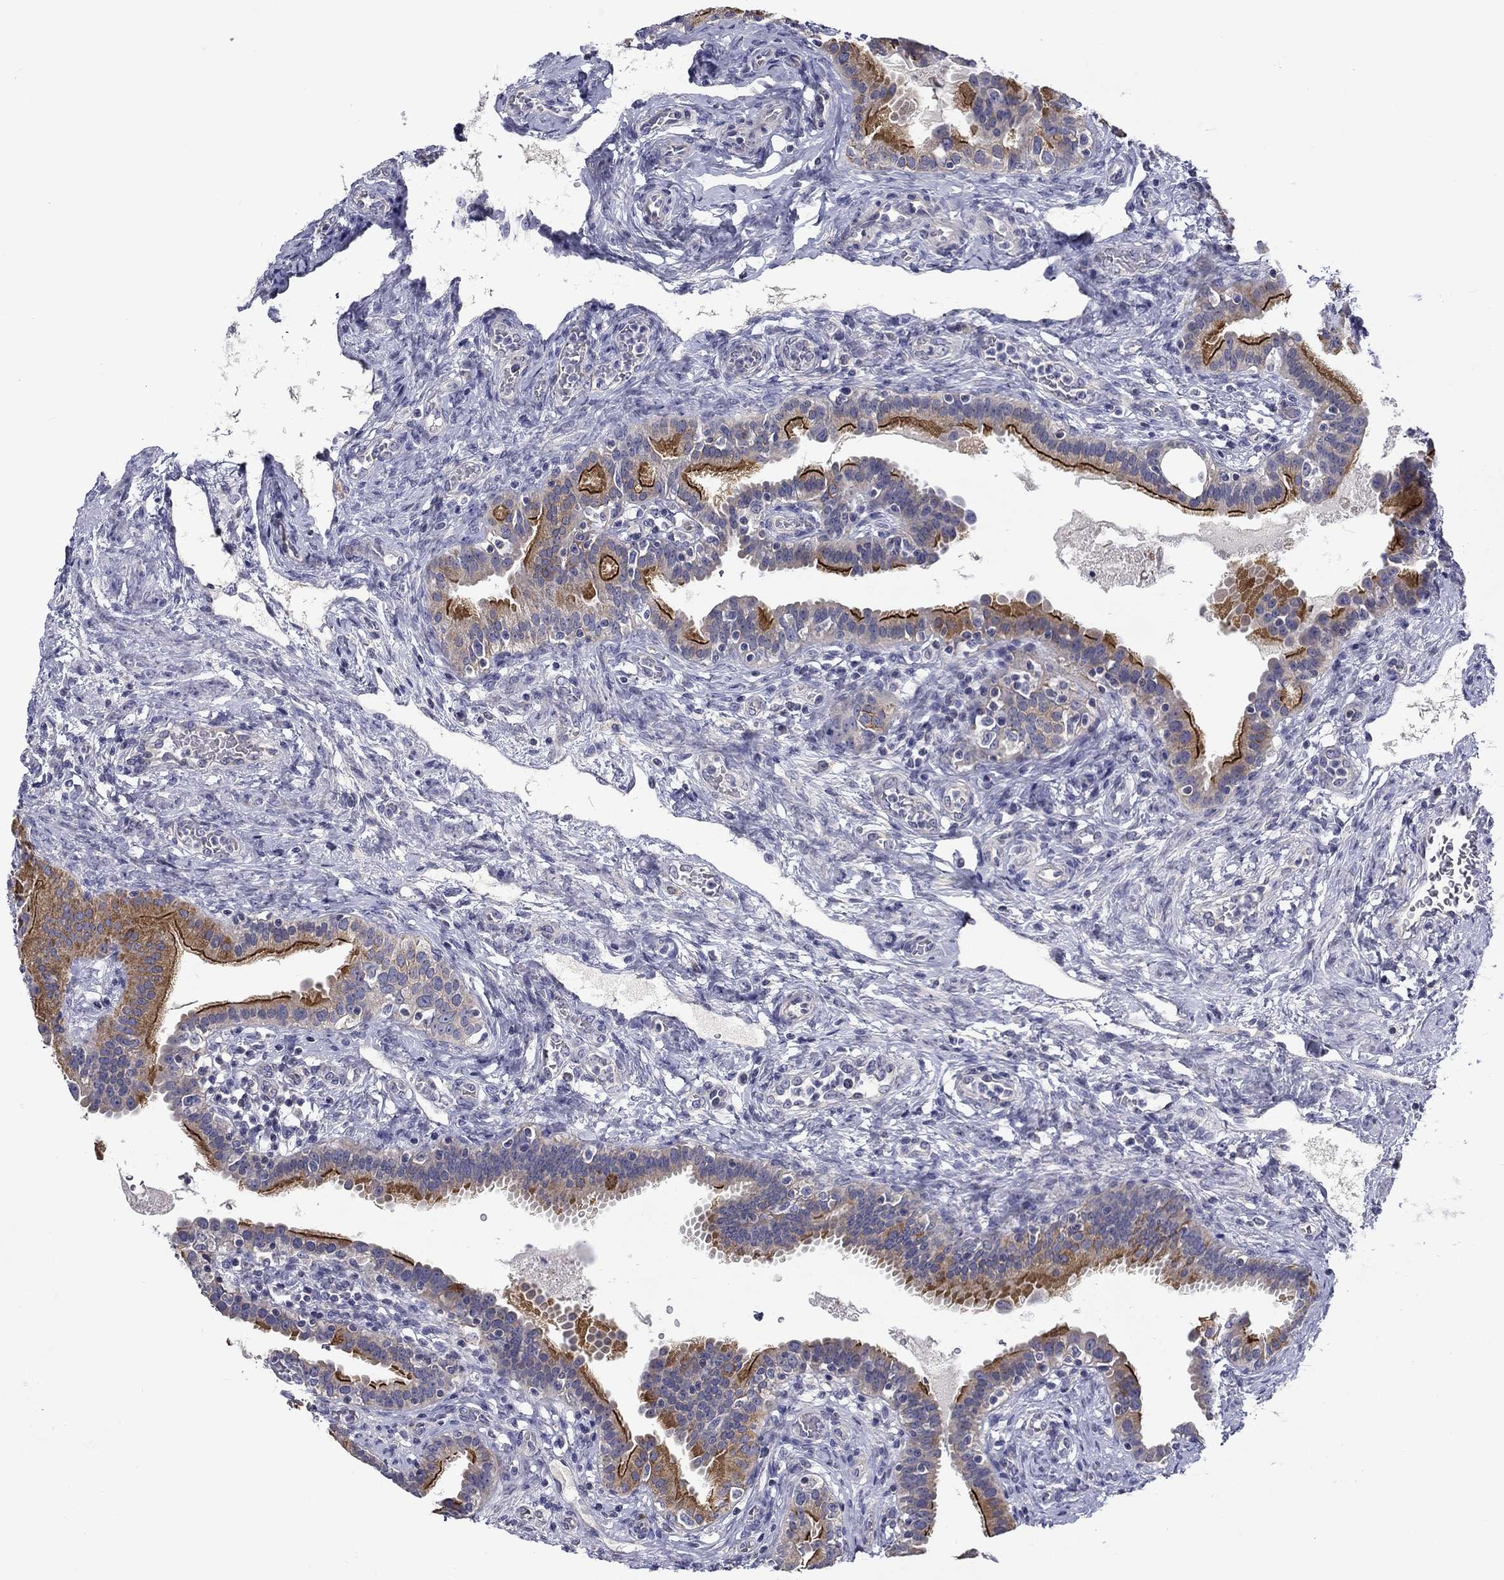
{"staining": {"intensity": "strong", "quantity": ">75%", "location": "cytoplasmic/membranous"}, "tissue": "fallopian tube", "cell_type": "Glandular cells", "image_type": "normal", "snomed": [{"axis": "morphology", "description": "Normal tissue, NOS"}, {"axis": "topography", "description": "Fallopian tube"}, {"axis": "topography", "description": "Ovary"}], "caption": "Immunohistochemistry of unremarkable fallopian tube displays high levels of strong cytoplasmic/membranous positivity in about >75% of glandular cells.", "gene": "SPATA7", "patient": {"sex": "female", "age": 41}}